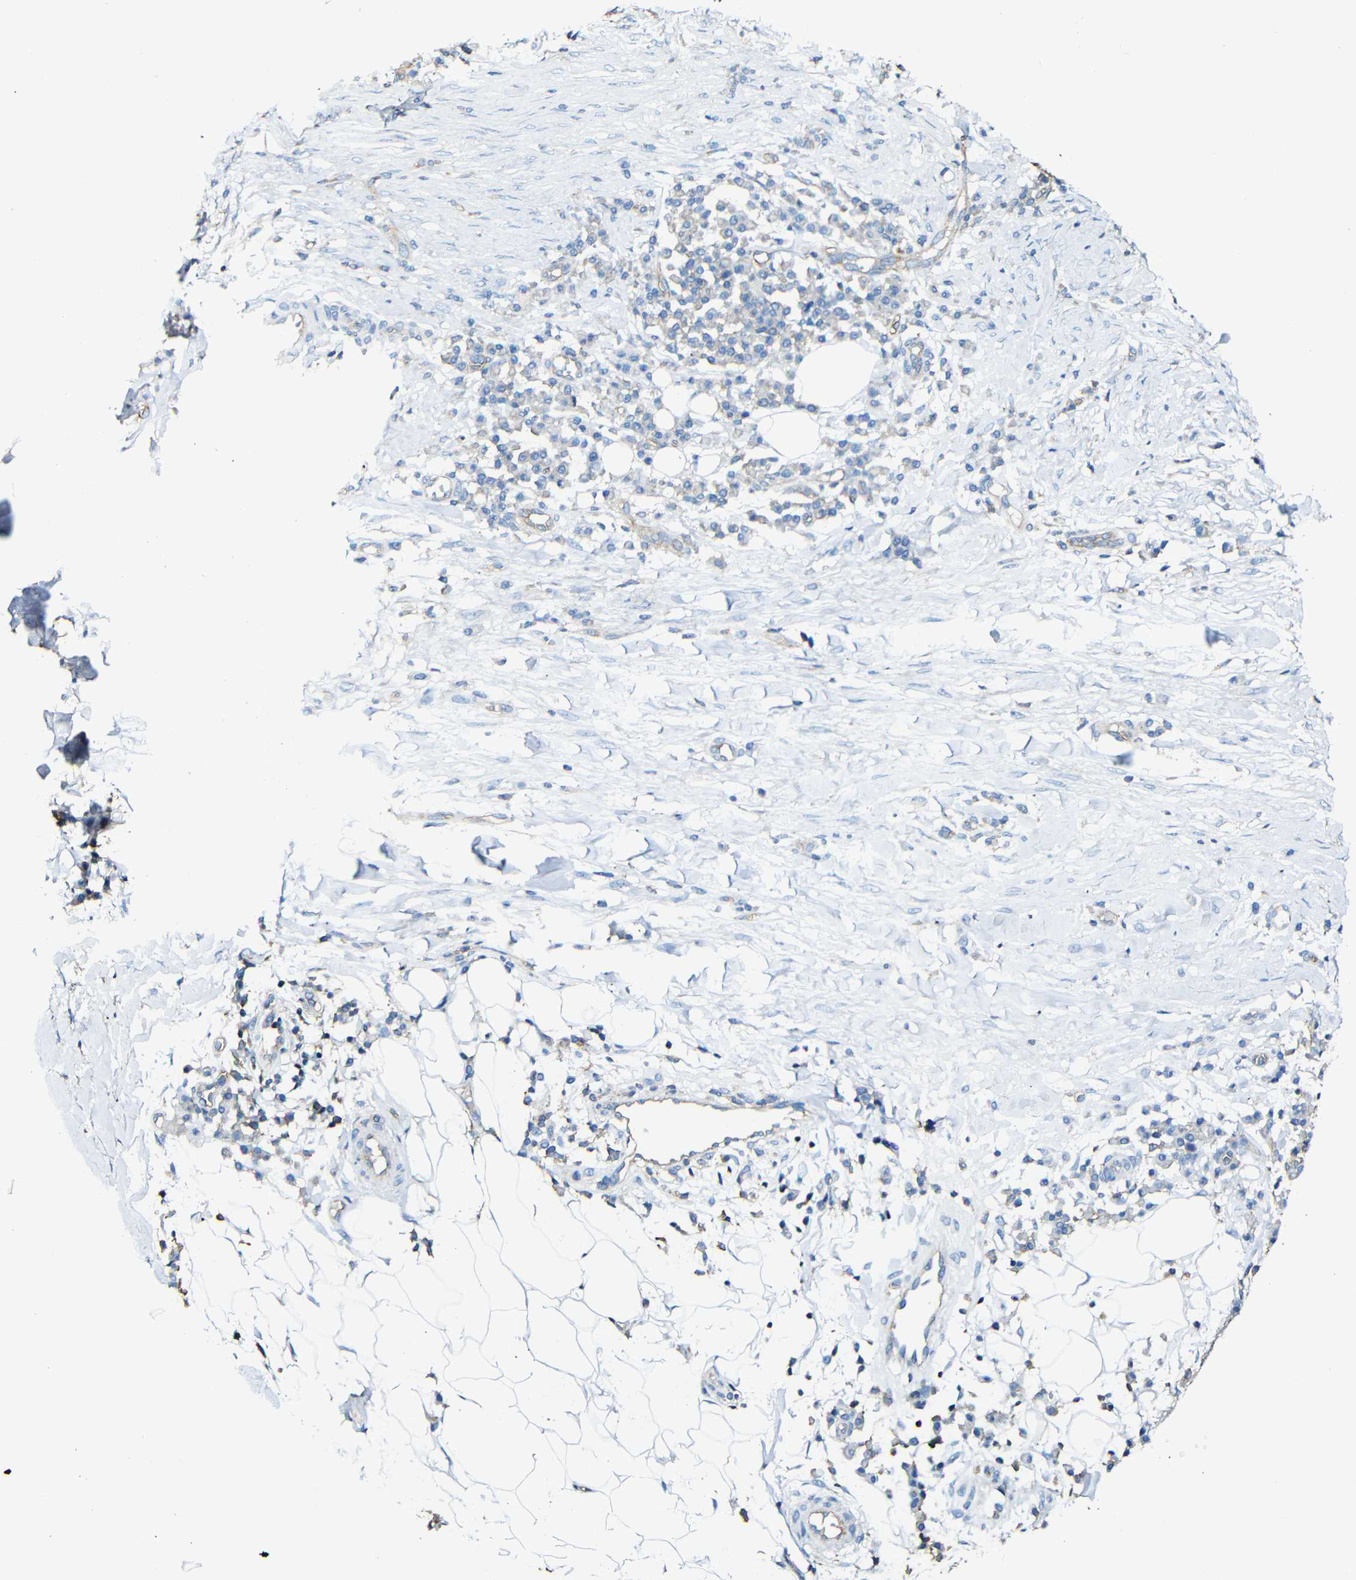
{"staining": {"intensity": "negative", "quantity": "none", "location": "none"}, "tissue": "skin cancer", "cell_type": "Tumor cells", "image_type": "cancer", "snomed": [{"axis": "morphology", "description": "Squamous cell carcinoma, NOS"}, {"axis": "topography", "description": "Skin"}], "caption": "There is no significant expression in tumor cells of squamous cell carcinoma (skin).", "gene": "MSN", "patient": {"sex": "male", "age": 24}}